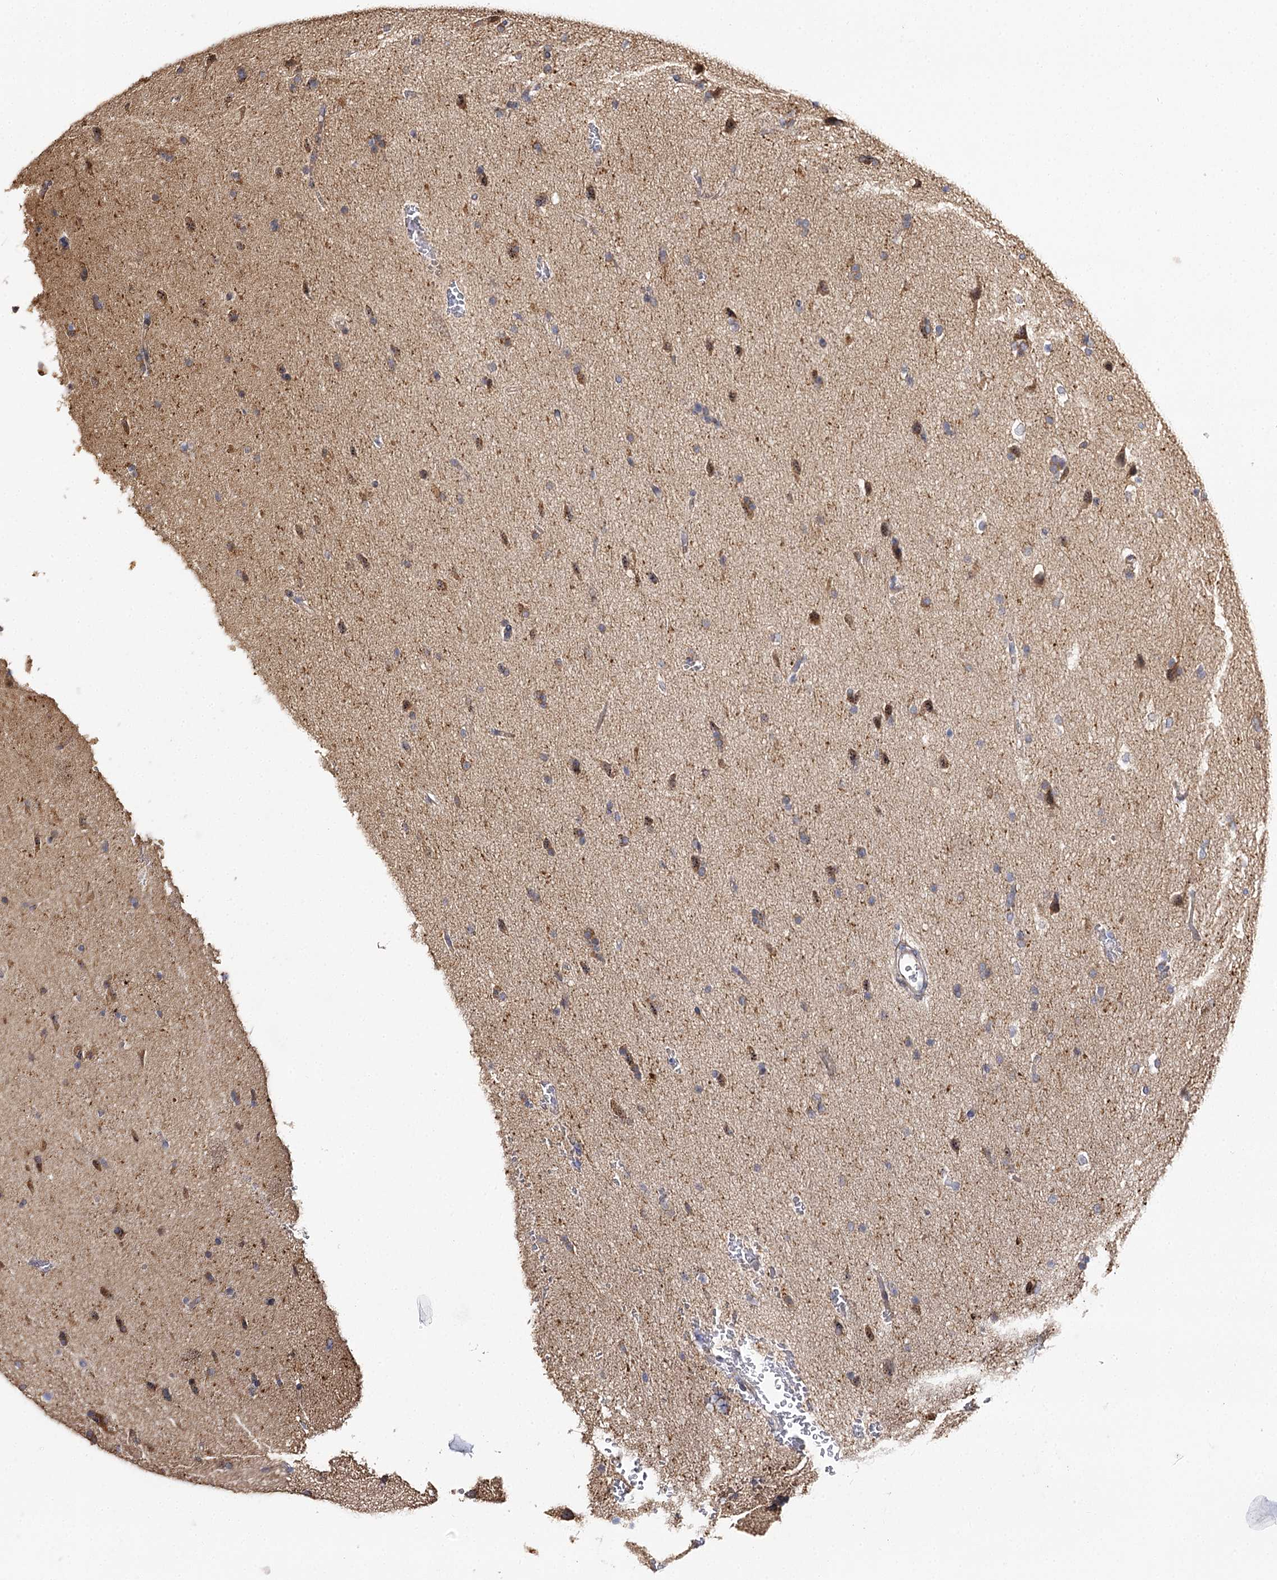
{"staining": {"intensity": "moderate", "quantity": "<25%", "location": "cytoplasmic/membranous"}, "tissue": "glioma", "cell_type": "Tumor cells", "image_type": "cancer", "snomed": [{"axis": "morphology", "description": "Glioma, malignant, Low grade"}, {"axis": "topography", "description": "Brain"}], "caption": "Glioma tissue shows moderate cytoplasmic/membranous staining in approximately <25% of tumor cells, visualized by immunohistochemistry. The protein is shown in brown color, while the nuclei are stained blue.", "gene": "SEC24B", "patient": {"sex": "female", "age": 37}}